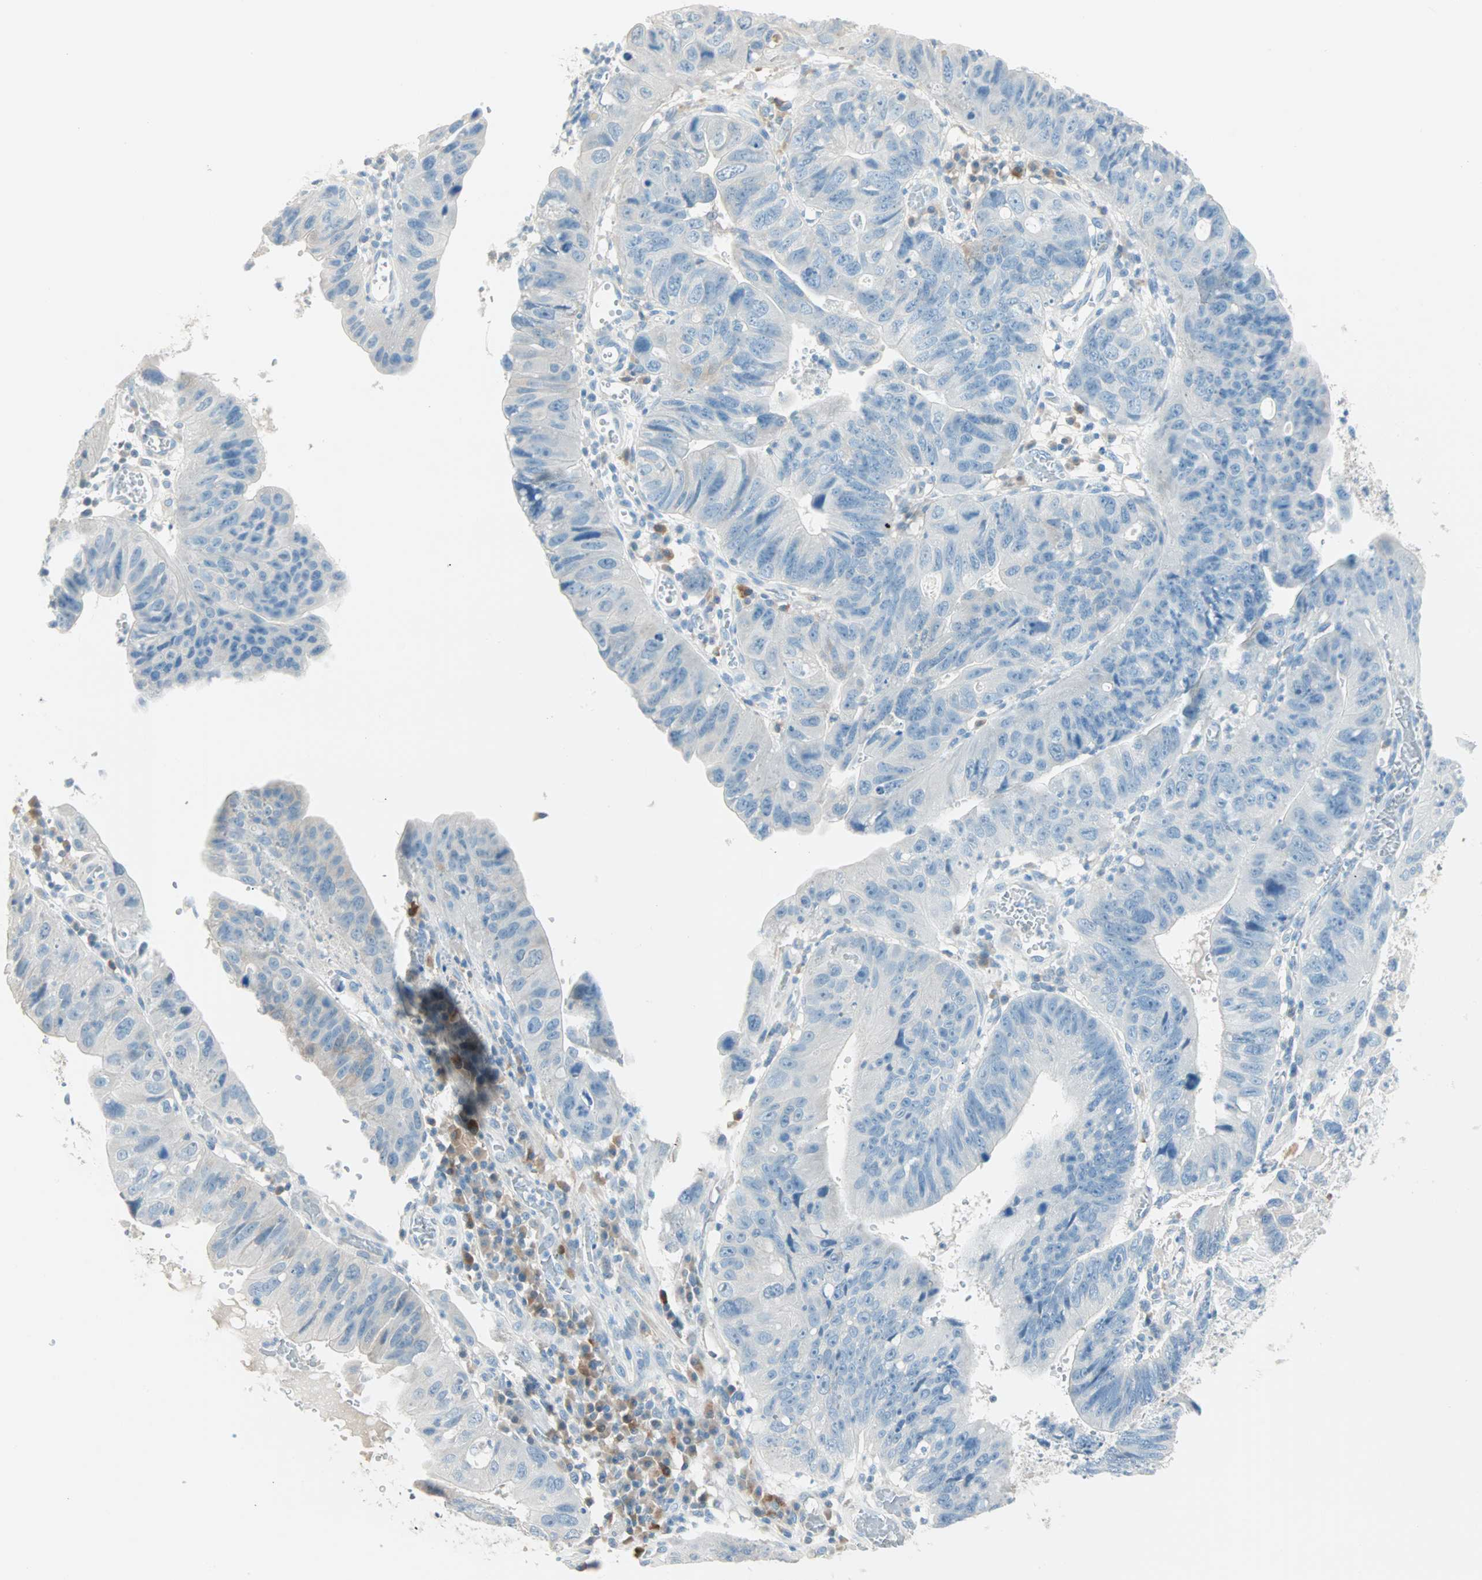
{"staining": {"intensity": "weak", "quantity": "<25%", "location": "cytoplasmic/membranous"}, "tissue": "stomach cancer", "cell_type": "Tumor cells", "image_type": "cancer", "snomed": [{"axis": "morphology", "description": "Adenocarcinoma, NOS"}, {"axis": "topography", "description": "Stomach"}], "caption": "This is a photomicrograph of IHC staining of adenocarcinoma (stomach), which shows no positivity in tumor cells.", "gene": "ATF6", "patient": {"sex": "male", "age": 59}}